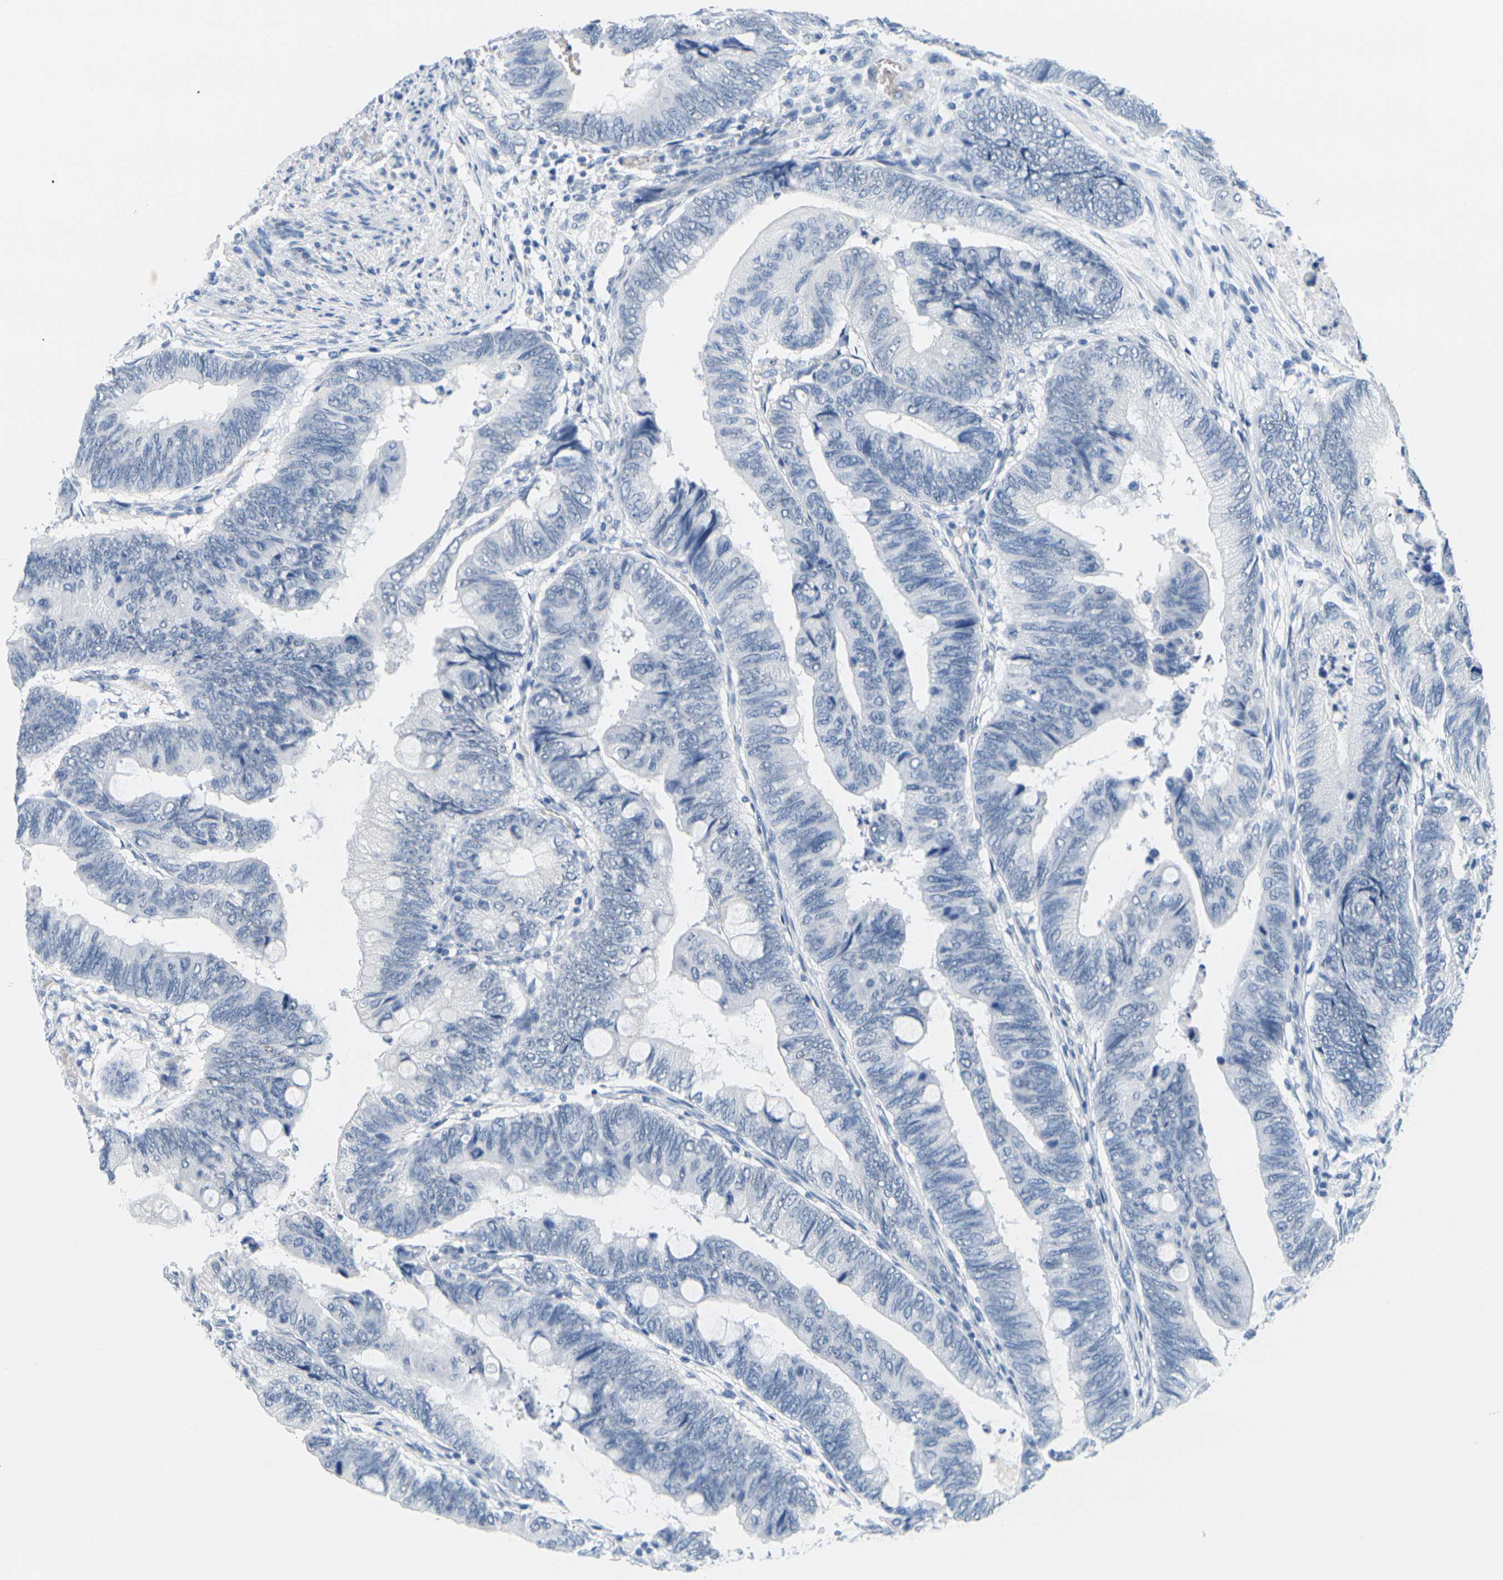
{"staining": {"intensity": "negative", "quantity": "none", "location": "none"}, "tissue": "colorectal cancer", "cell_type": "Tumor cells", "image_type": "cancer", "snomed": [{"axis": "morphology", "description": "Normal tissue, NOS"}, {"axis": "morphology", "description": "Adenocarcinoma, NOS"}, {"axis": "topography", "description": "Rectum"}, {"axis": "topography", "description": "Peripheral nerve tissue"}], "caption": "DAB (3,3'-diaminobenzidine) immunohistochemical staining of adenocarcinoma (colorectal) shows no significant staining in tumor cells.", "gene": "CTAG1A", "patient": {"sex": "male", "age": 92}}